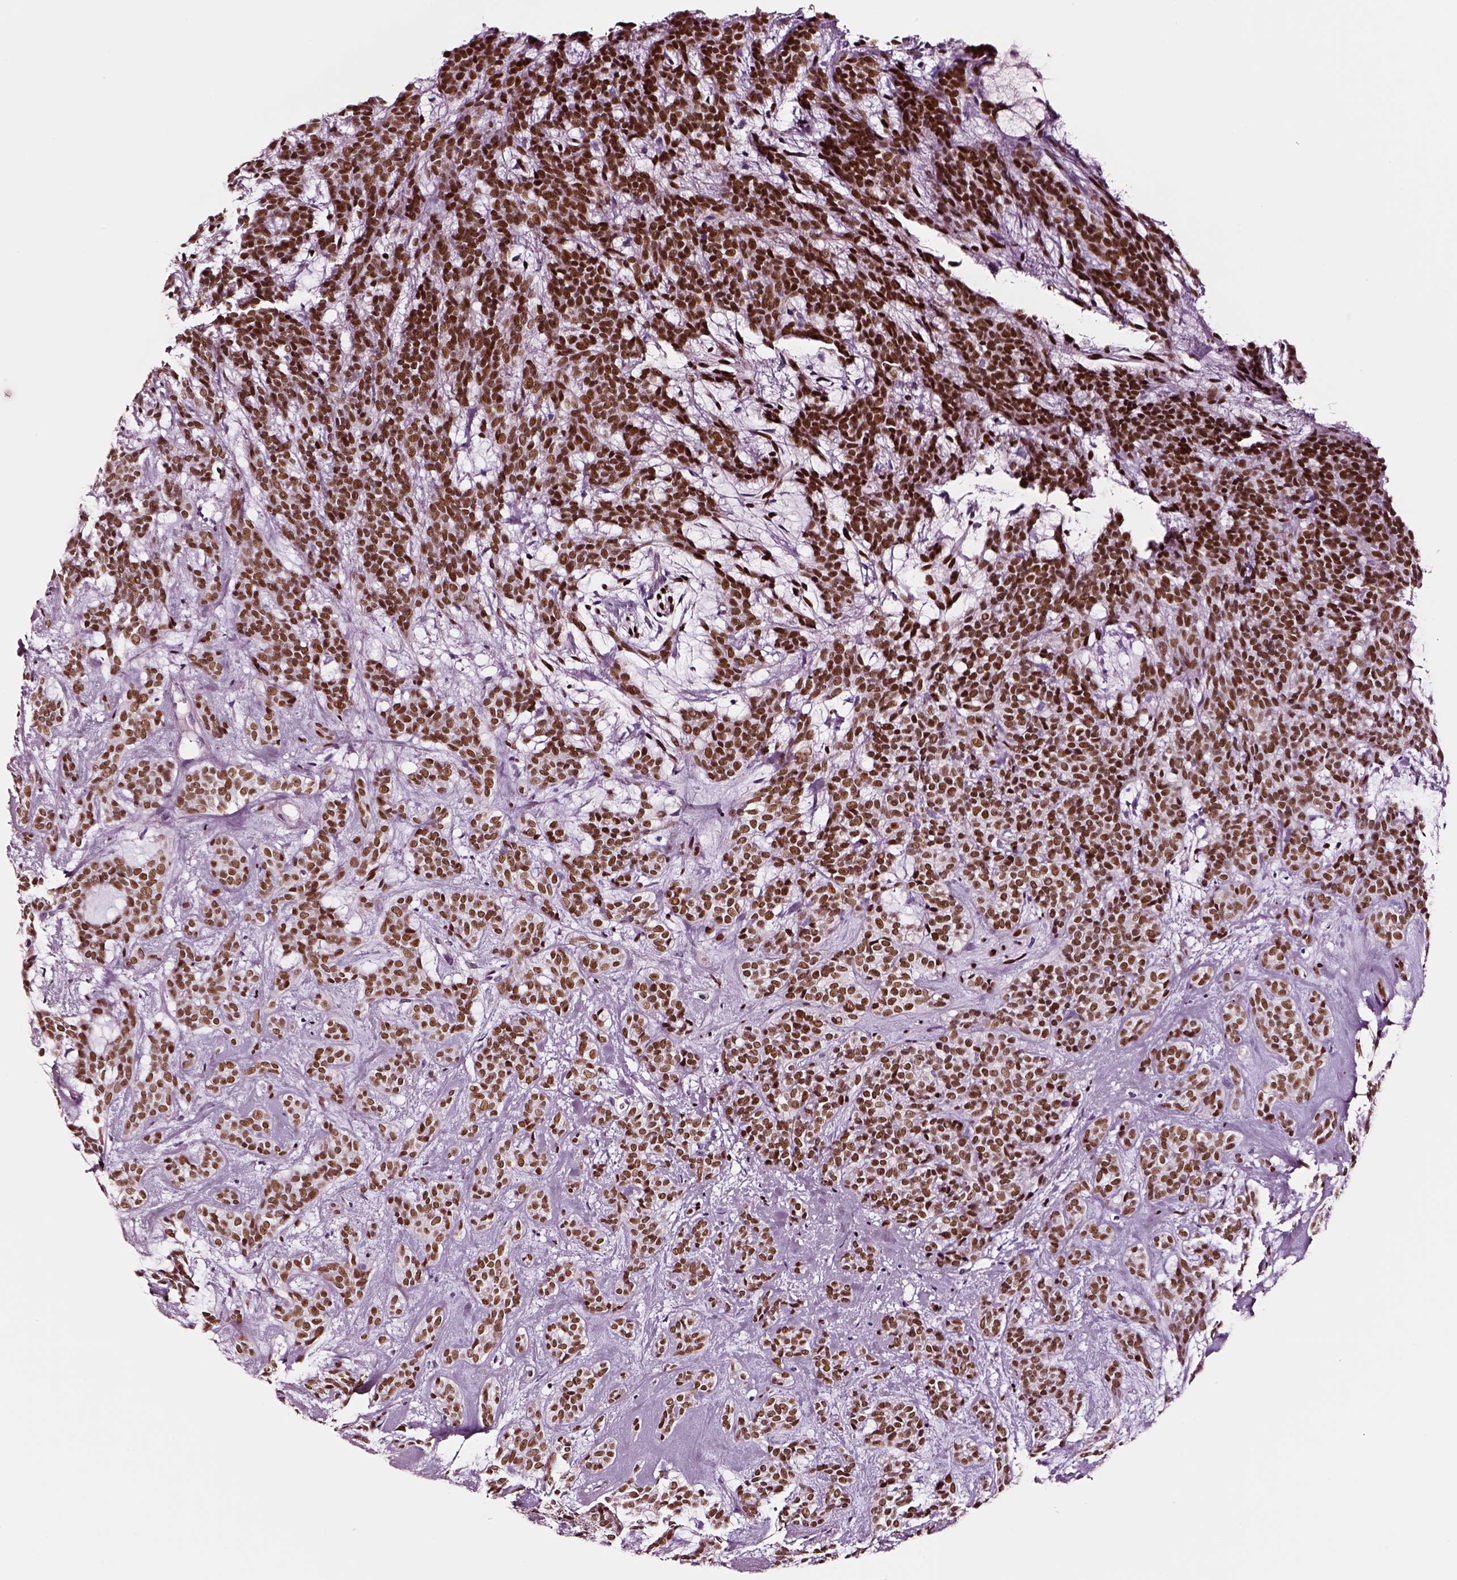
{"staining": {"intensity": "strong", "quantity": ">75%", "location": "nuclear"}, "tissue": "head and neck cancer", "cell_type": "Tumor cells", "image_type": "cancer", "snomed": [{"axis": "morphology", "description": "Adenocarcinoma, NOS"}, {"axis": "topography", "description": "Head-Neck"}], "caption": "Head and neck cancer (adenocarcinoma) tissue demonstrates strong nuclear expression in about >75% of tumor cells", "gene": "SOX10", "patient": {"sex": "female", "age": 57}}